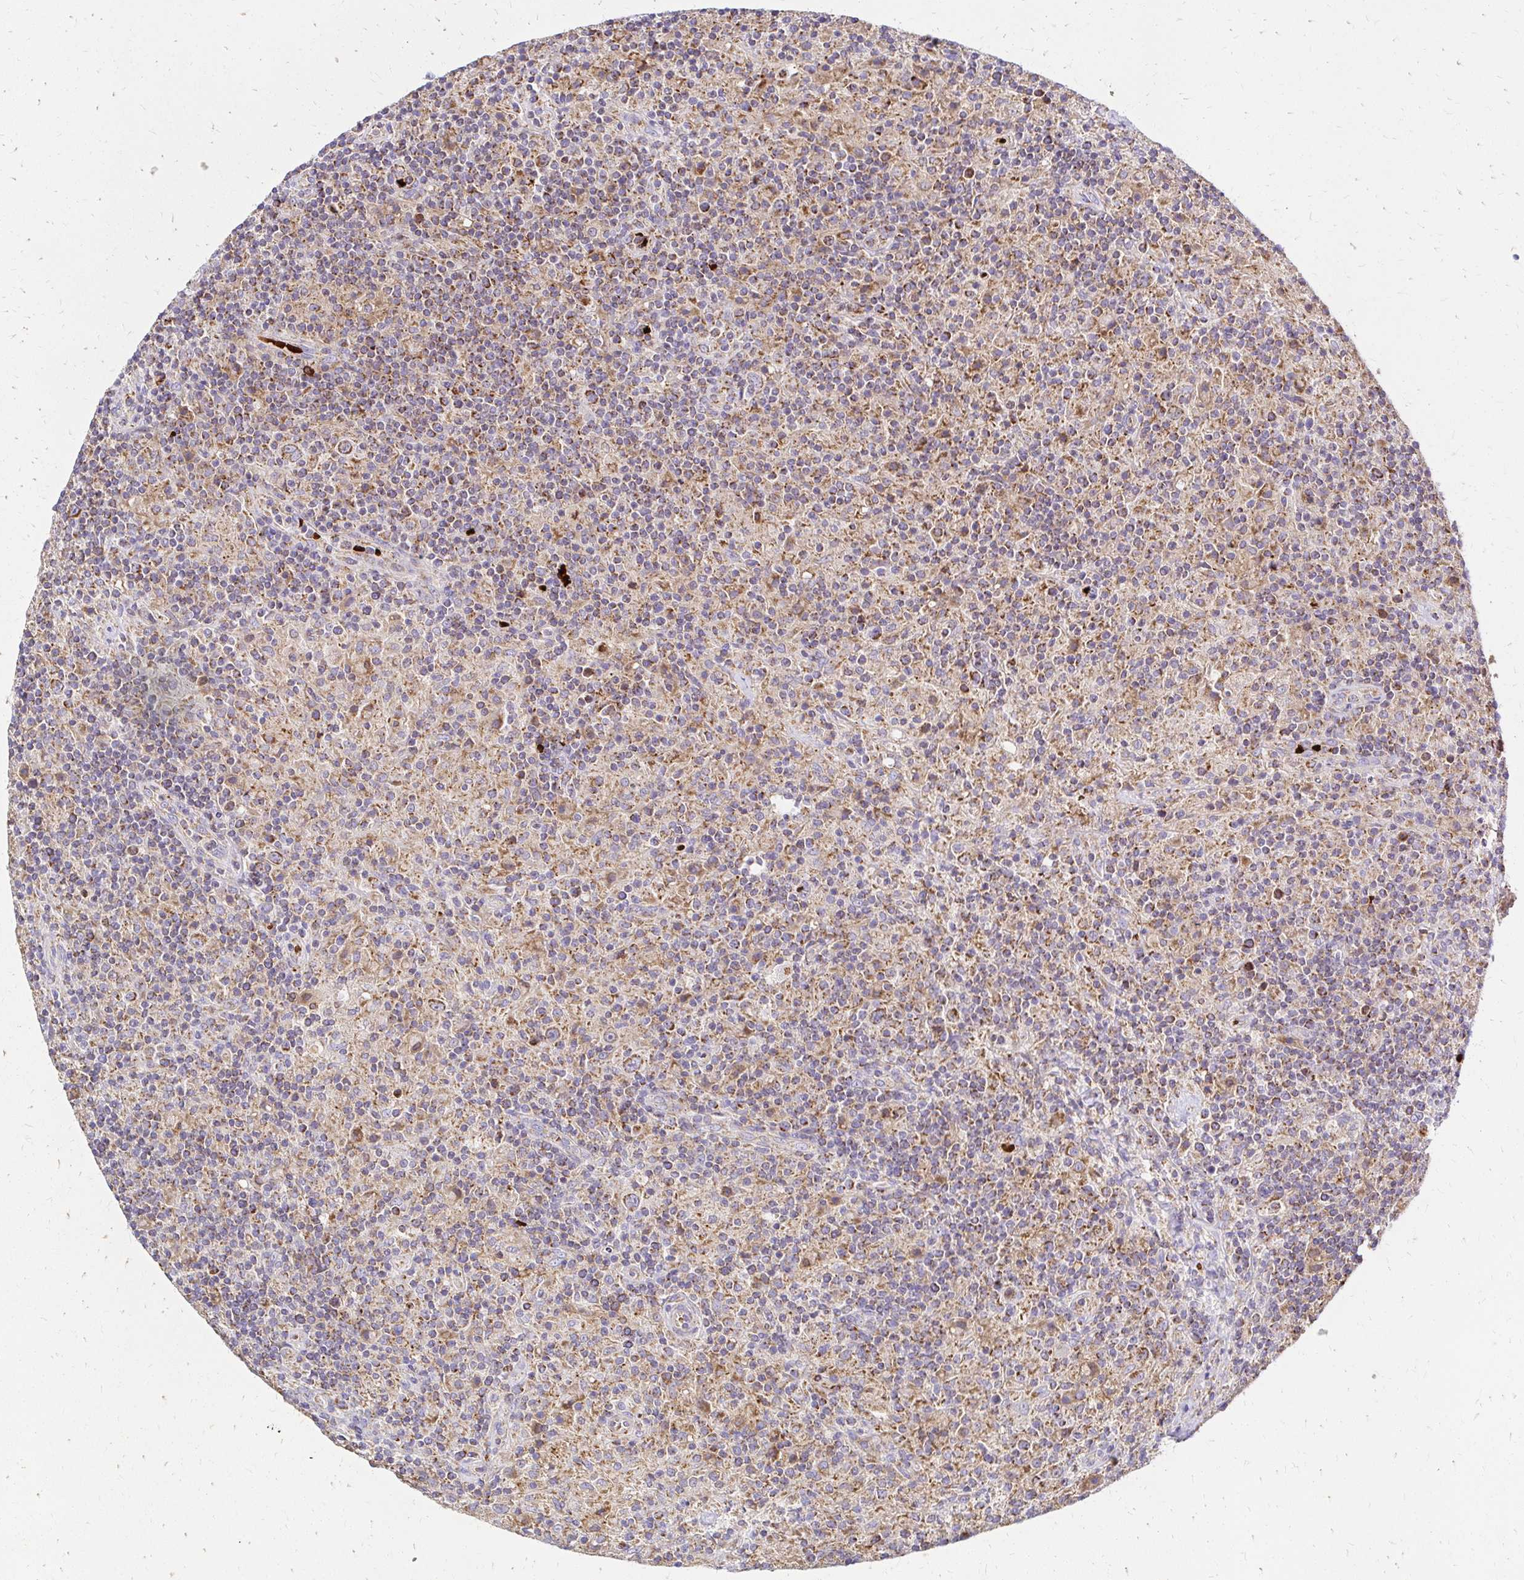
{"staining": {"intensity": "moderate", "quantity": ">75%", "location": "cytoplasmic/membranous"}, "tissue": "lymphoma", "cell_type": "Tumor cells", "image_type": "cancer", "snomed": [{"axis": "morphology", "description": "Hodgkin's disease, NOS"}, {"axis": "topography", "description": "Lymph node"}], "caption": "A histopathology image of human lymphoma stained for a protein shows moderate cytoplasmic/membranous brown staining in tumor cells. (DAB IHC with brightfield microscopy, high magnification).", "gene": "MRPL13", "patient": {"sex": "male", "age": 70}}